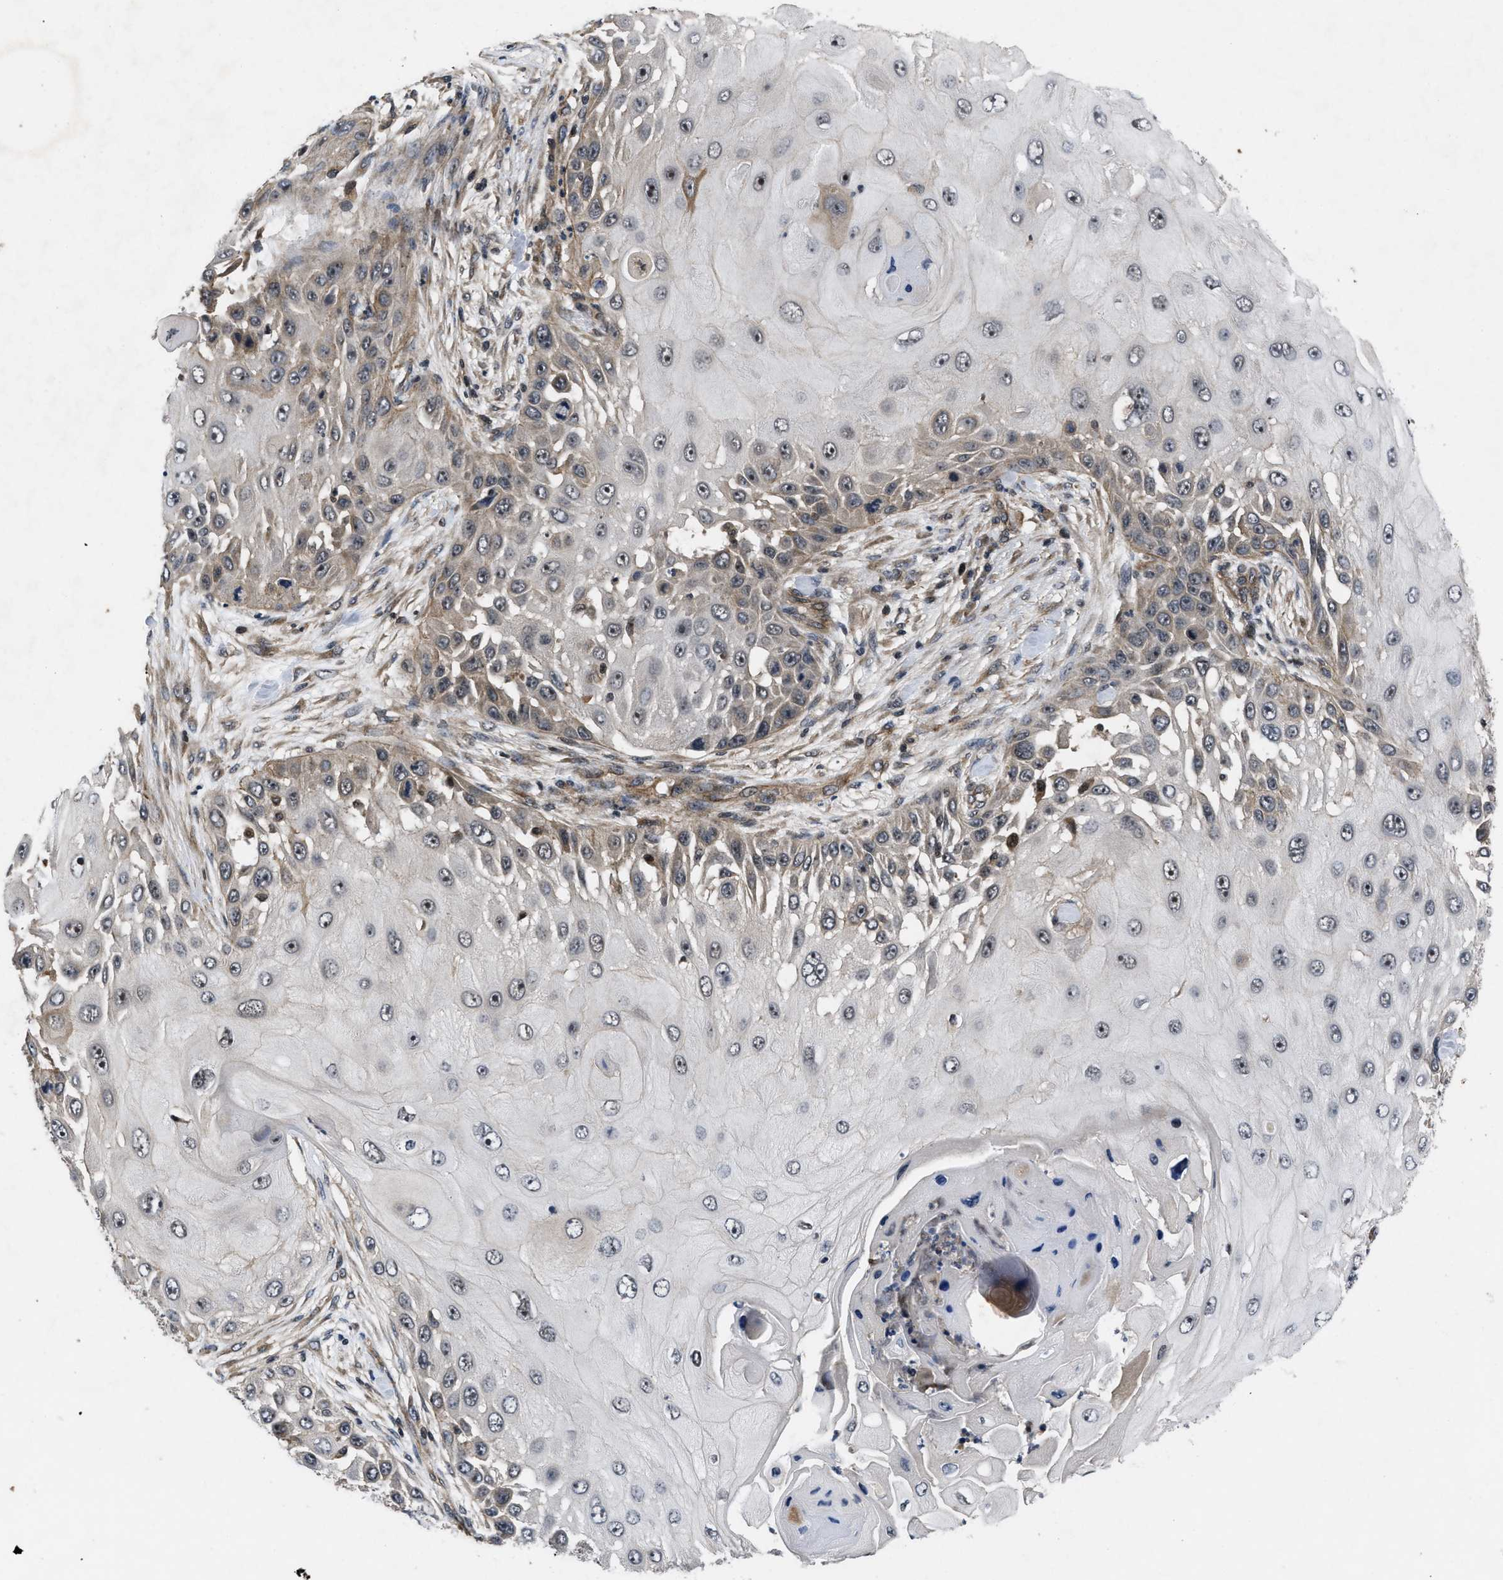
{"staining": {"intensity": "weak", "quantity": "<25%", "location": "cytoplasmic/membranous"}, "tissue": "skin cancer", "cell_type": "Tumor cells", "image_type": "cancer", "snomed": [{"axis": "morphology", "description": "Squamous cell carcinoma, NOS"}, {"axis": "topography", "description": "Skin"}], "caption": "DAB immunohistochemical staining of human squamous cell carcinoma (skin) reveals no significant expression in tumor cells.", "gene": "DNAJC14", "patient": {"sex": "female", "age": 44}}